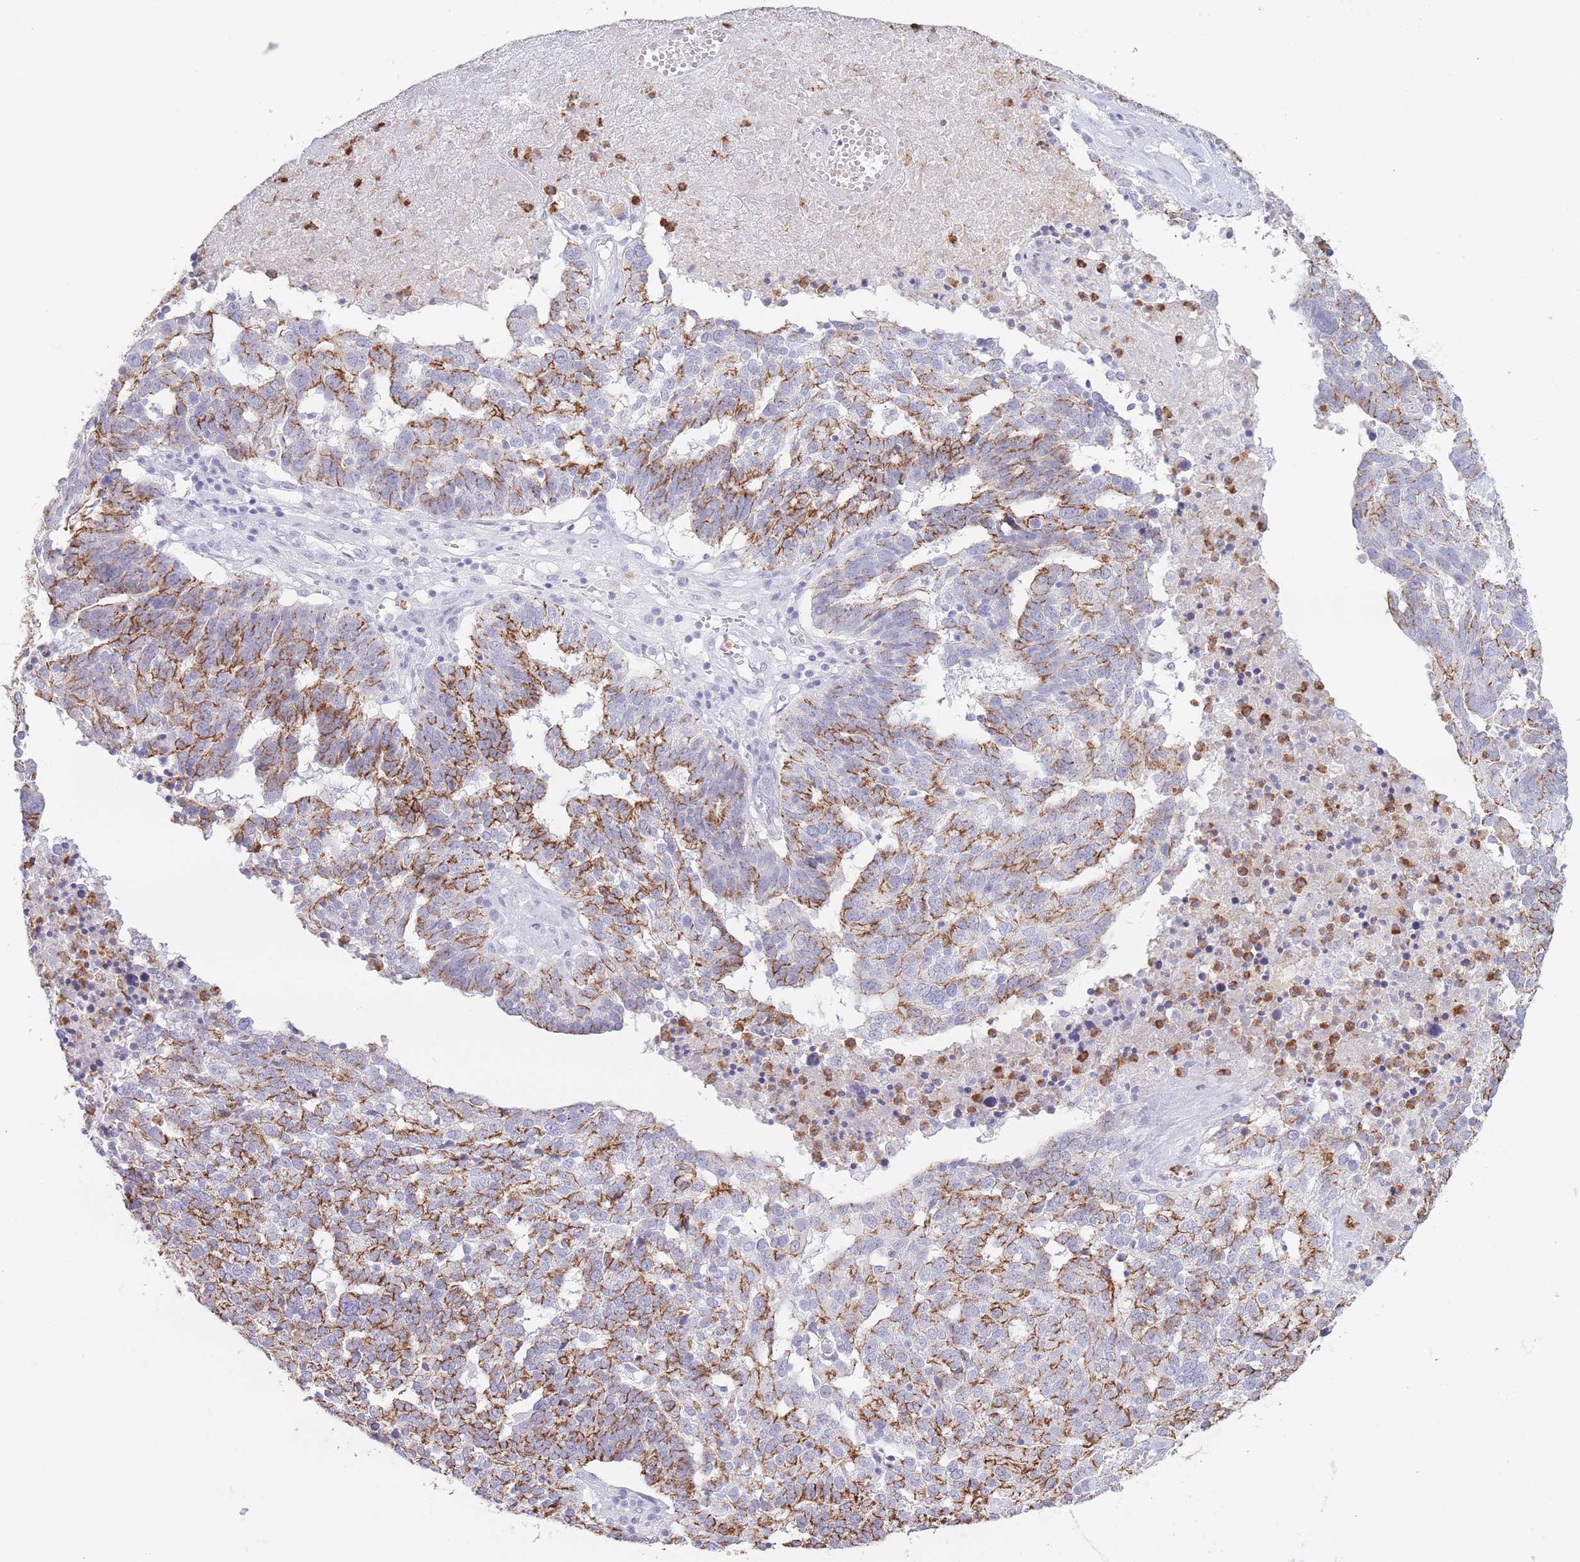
{"staining": {"intensity": "moderate", "quantity": "25%-75%", "location": "cytoplasmic/membranous"}, "tissue": "ovarian cancer", "cell_type": "Tumor cells", "image_type": "cancer", "snomed": [{"axis": "morphology", "description": "Cystadenocarcinoma, serous, NOS"}, {"axis": "topography", "description": "Ovary"}], "caption": "This micrograph displays immunohistochemistry staining of ovarian serous cystadenocarcinoma, with medium moderate cytoplasmic/membranous expression in approximately 25%-75% of tumor cells.", "gene": "LCLAT1", "patient": {"sex": "female", "age": 59}}